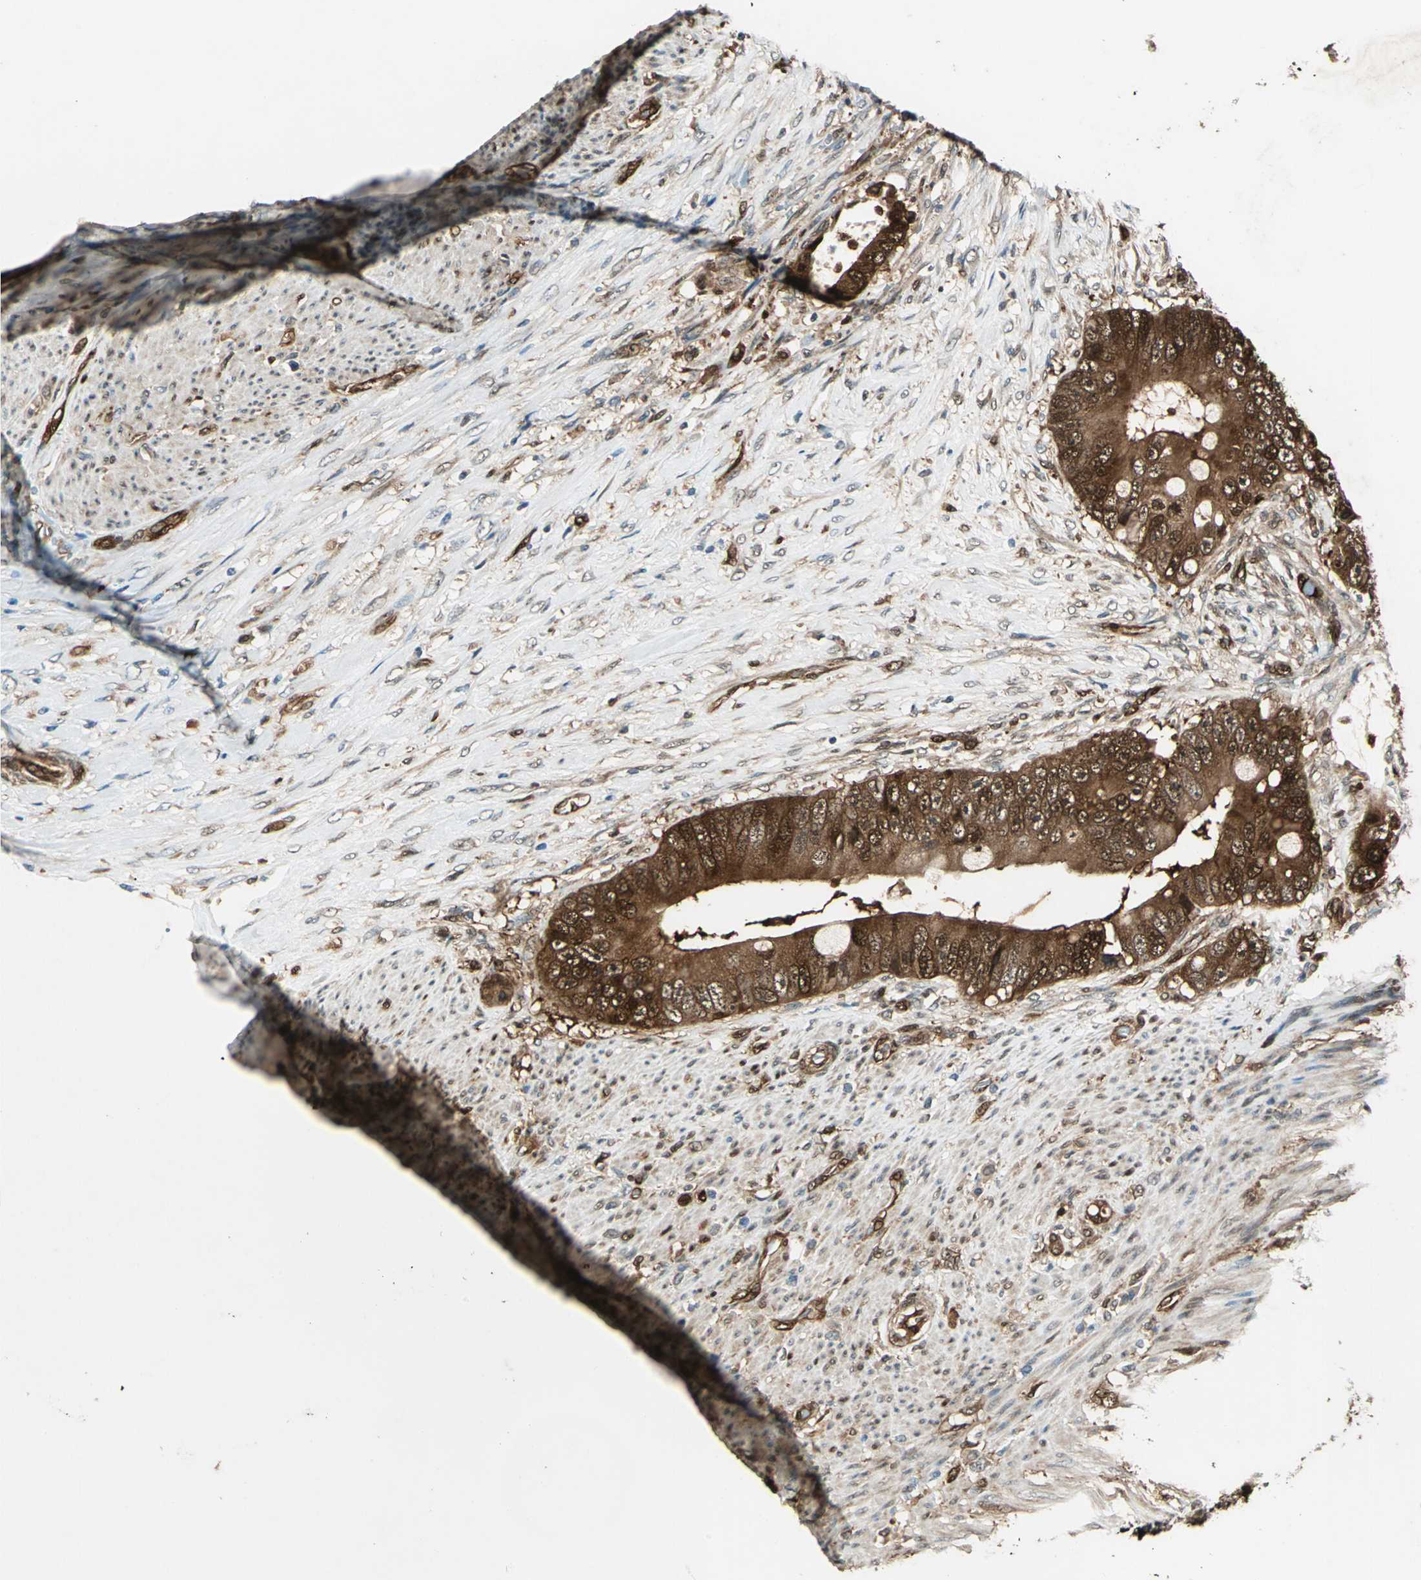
{"staining": {"intensity": "strong", "quantity": ">75%", "location": "cytoplasmic/membranous,nuclear"}, "tissue": "colorectal cancer", "cell_type": "Tumor cells", "image_type": "cancer", "snomed": [{"axis": "morphology", "description": "Adenocarcinoma, NOS"}, {"axis": "topography", "description": "Rectum"}], "caption": "Tumor cells reveal strong cytoplasmic/membranous and nuclear positivity in about >75% of cells in colorectal cancer.", "gene": "RRM2B", "patient": {"sex": "female", "age": 77}}